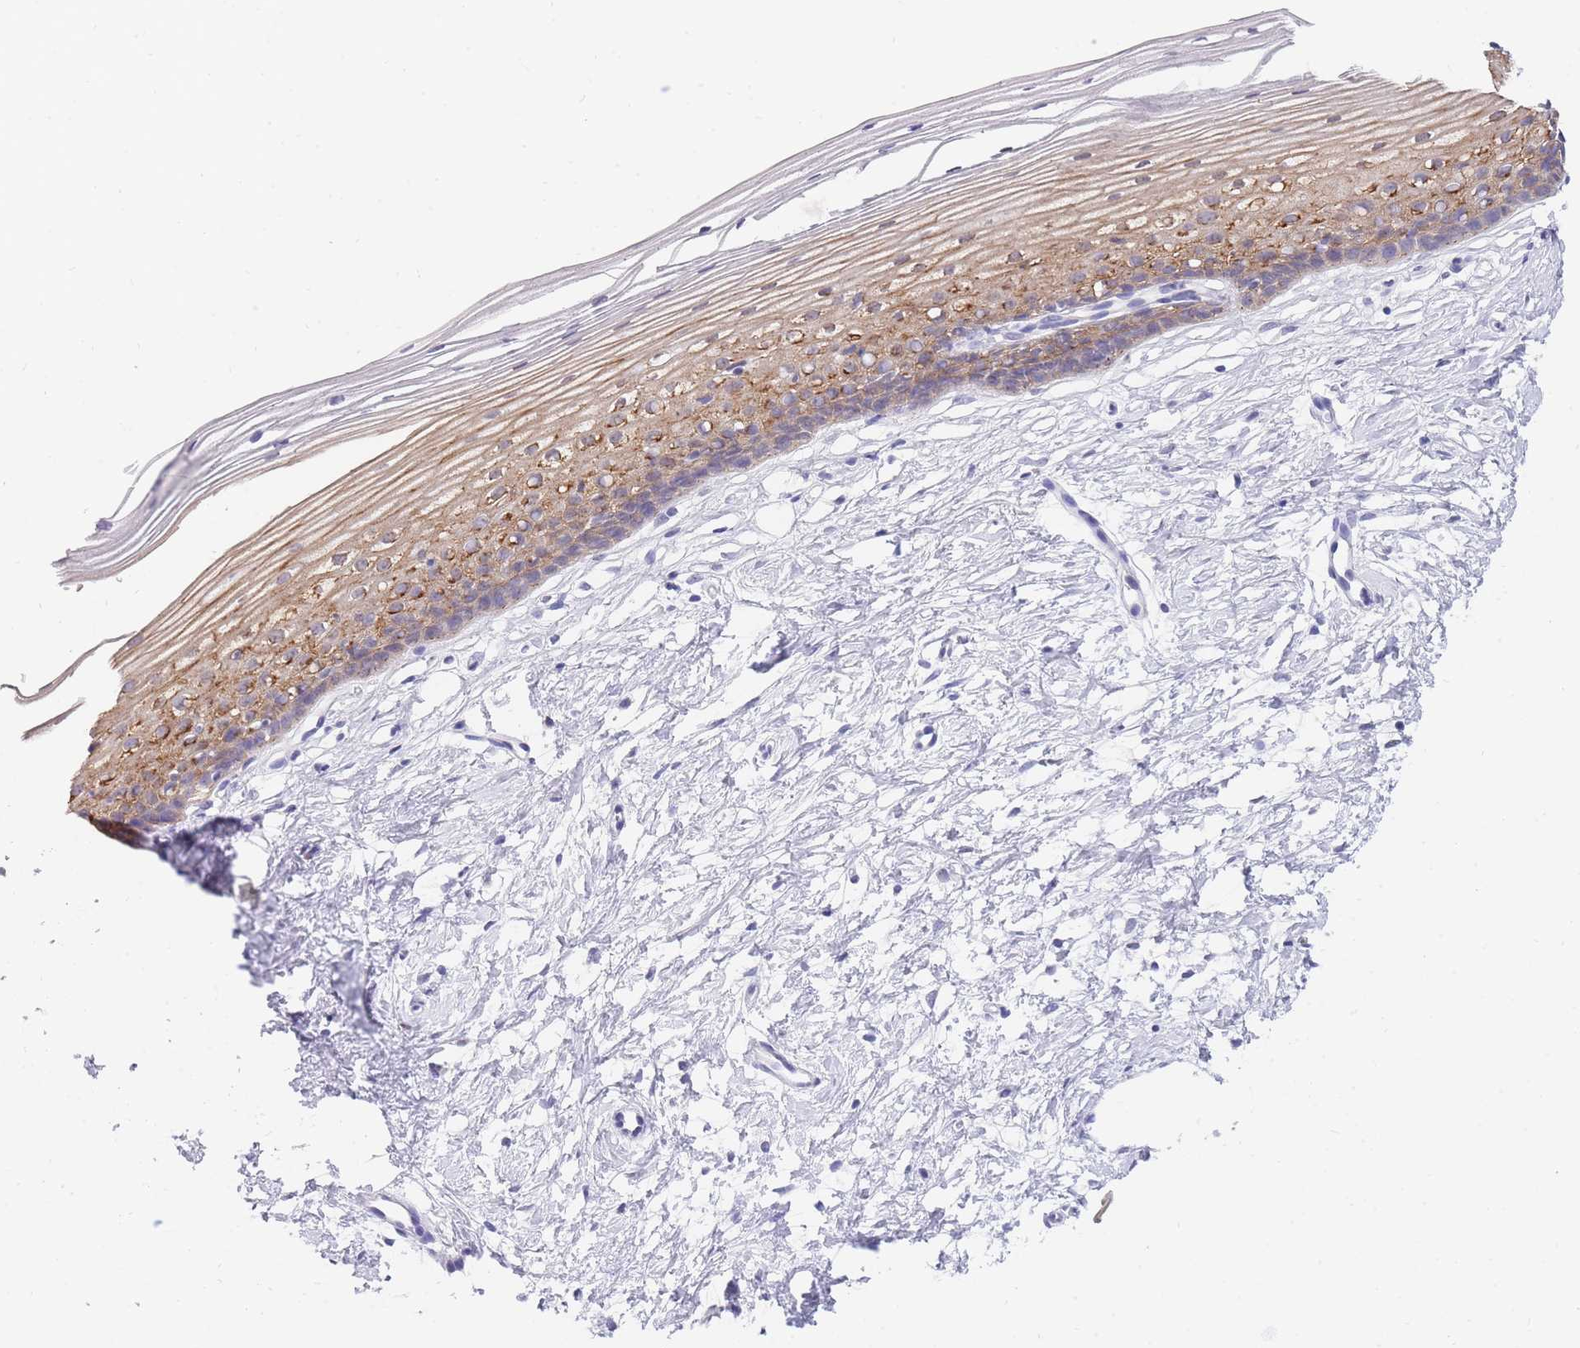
{"staining": {"intensity": "negative", "quantity": "none", "location": "none"}, "tissue": "cervix", "cell_type": "Glandular cells", "image_type": "normal", "snomed": [{"axis": "morphology", "description": "Normal tissue, NOS"}, {"axis": "topography", "description": "Cervix"}], "caption": "This image is of normal cervix stained with IHC to label a protein in brown with the nuclei are counter-stained blue. There is no staining in glandular cells. (Brightfield microscopy of DAB IHC at high magnification).", "gene": "FRAT2", "patient": {"sex": "female", "age": 40}}